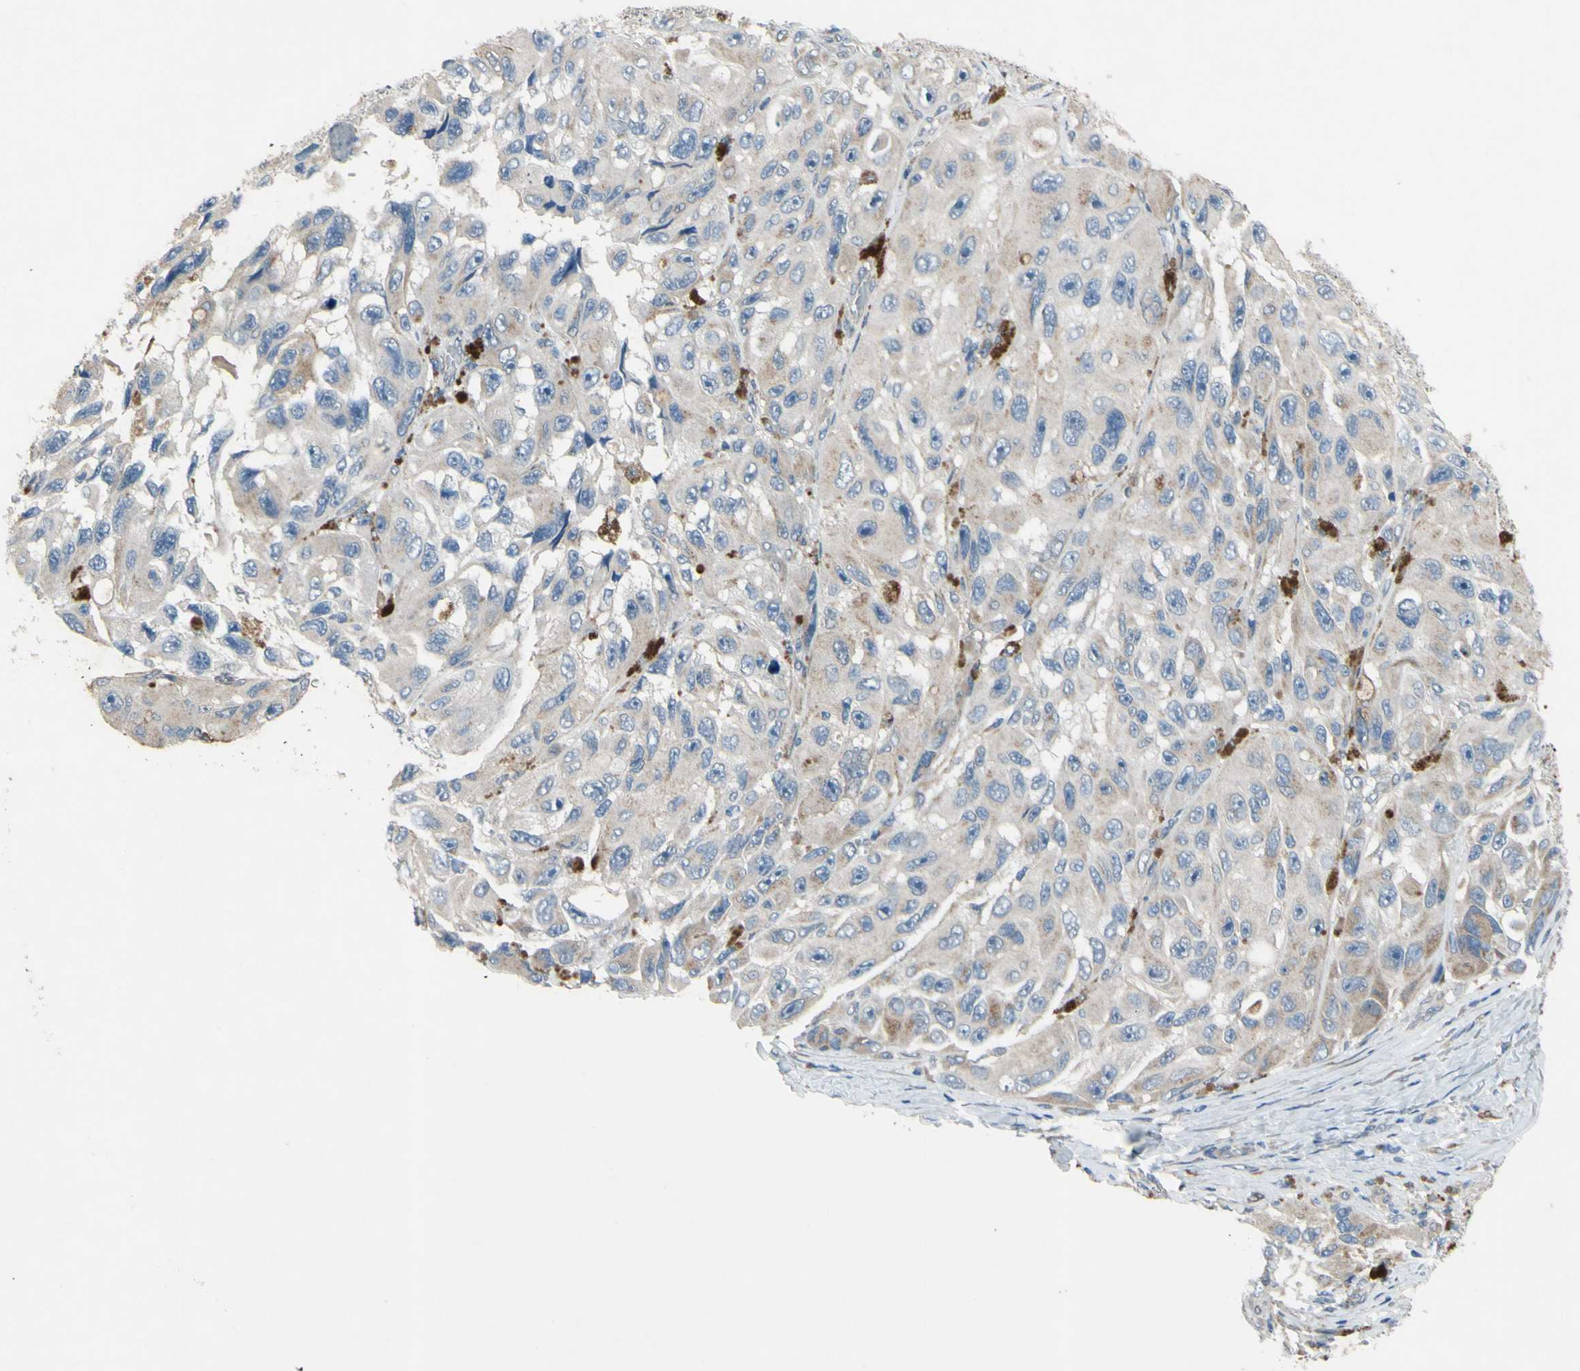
{"staining": {"intensity": "weak", "quantity": ">75%", "location": "cytoplasmic/membranous"}, "tissue": "melanoma", "cell_type": "Tumor cells", "image_type": "cancer", "snomed": [{"axis": "morphology", "description": "Malignant melanoma, NOS"}, {"axis": "topography", "description": "Skin"}], "caption": "IHC (DAB (3,3'-diaminobenzidine)) staining of melanoma exhibits weak cytoplasmic/membranous protein positivity in about >75% of tumor cells.", "gene": "GRAMD2B", "patient": {"sex": "female", "age": 73}}